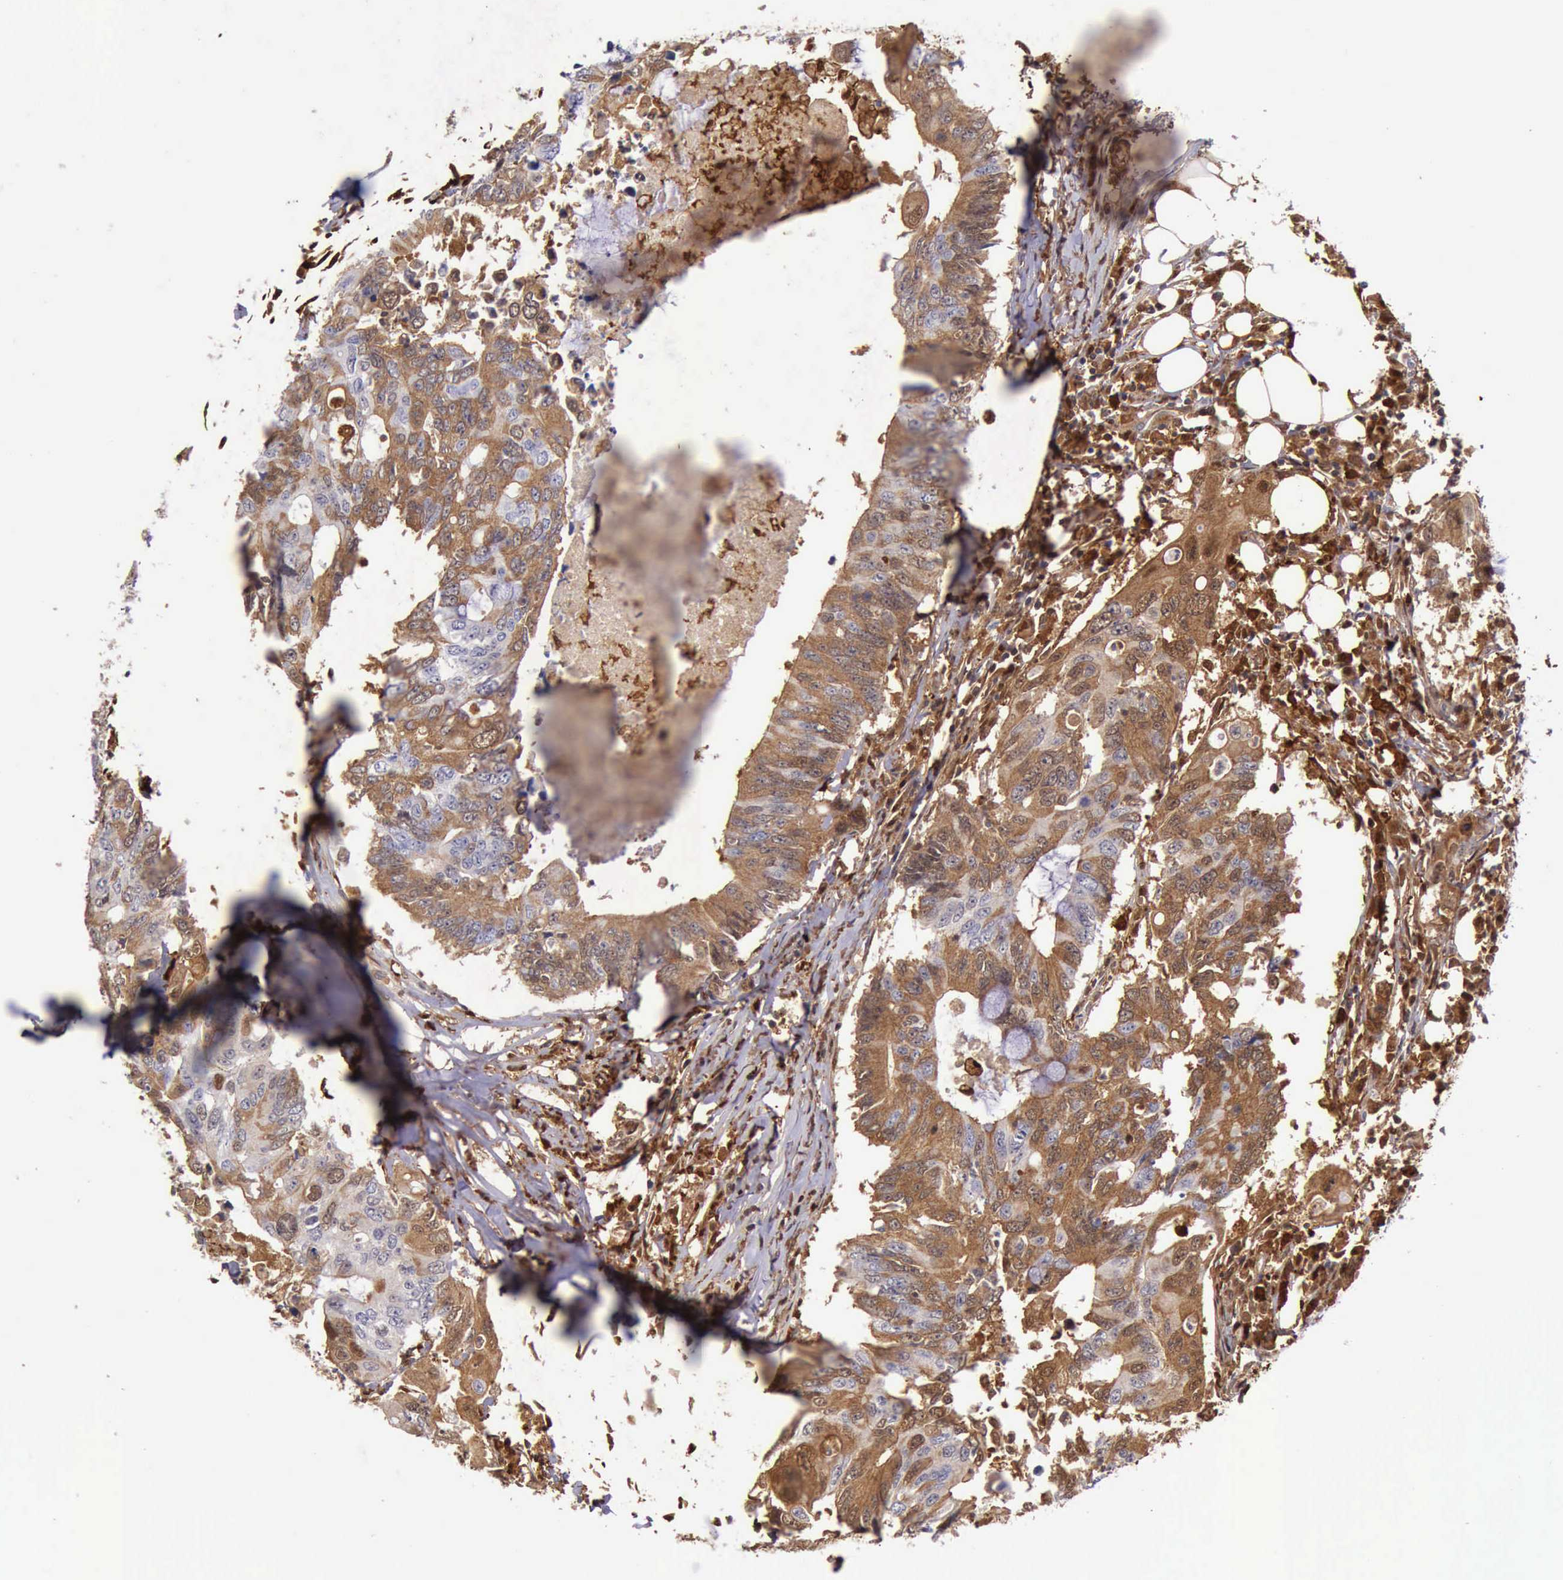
{"staining": {"intensity": "moderate", "quantity": "25%-75%", "location": "cytoplasmic/membranous,nuclear"}, "tissue": "colorectal cancer", "cell_type": "Tumor cells", "image_type": "cancer", "snomed": [{"axis": "morphology", "description": "Adenocarcinoma, NOS"}, {"axis": "topography", "description": "Colon"}], "caption": "Colorectal cancer (adenocarcinoma) tissue reveals moderate cytoplasmic/membranous and nuclear expression in approximately 25%-75% of tumor cells, visualized by immunohistochemistry. The staining was performed using DAB to visualize the protein expression in brown, while the nuclei were stained in blue with hematoxylin (Magnification: 20x).", "gene": "TYMP", "patient": {"sex": "male", "age": 71}}